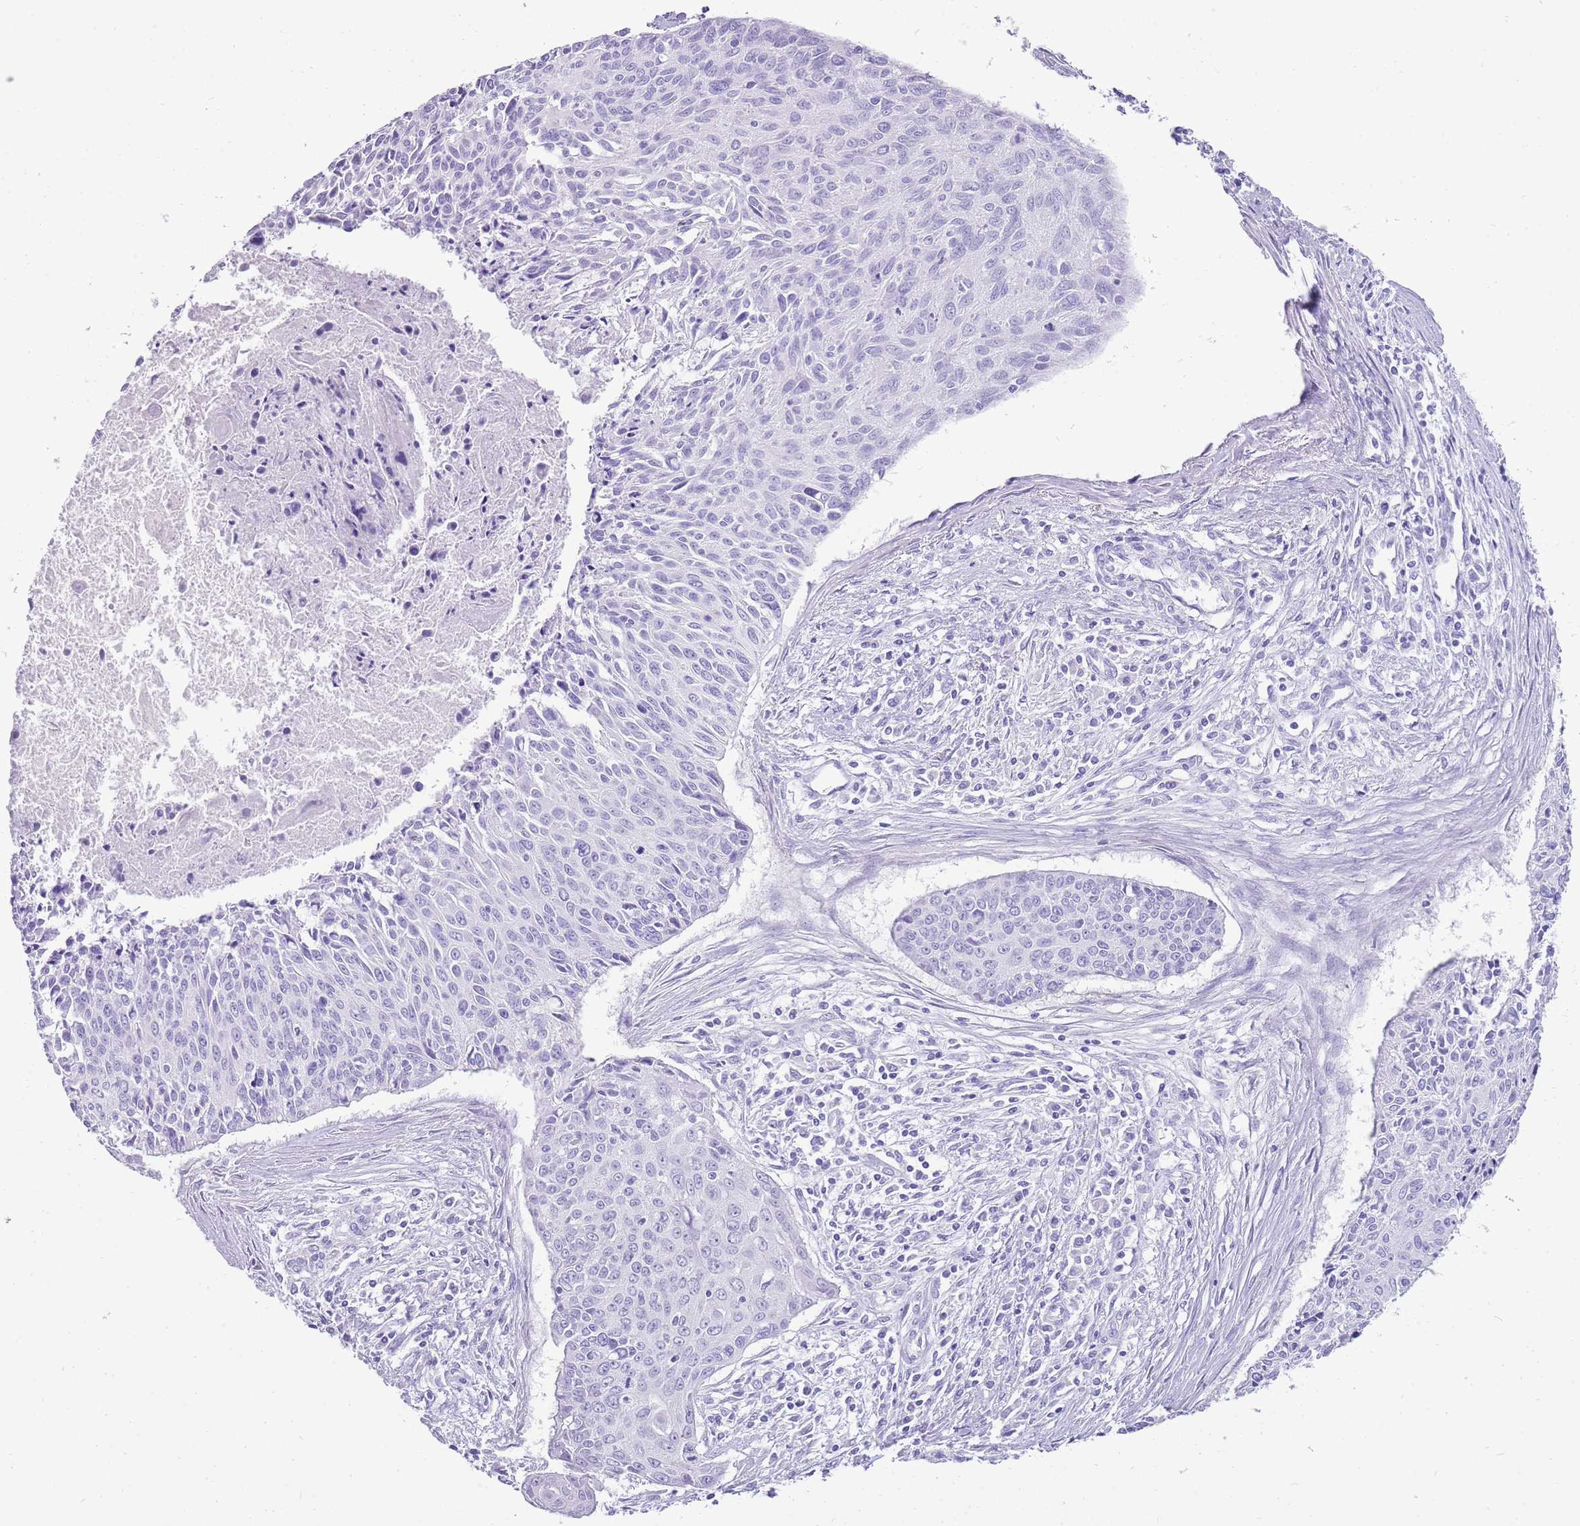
{"staining": {"intensity": "negative", "quantity": "none", "location": "none"}, "tissue": "cervical cancer", "cell_type": "Tumor cells", "image_type": "cancer", "snomed": [{"axis": "morphology", "description": "Squamous cell carcinoma, NOS"}, {"axis": "topography", "description": "Cervix"}], "caption": "Cervical cancer was stained to show a protein in brown. There is no significant expression in tumor cells.", "gene": "NBPF3", "patient": {"sex": "female", "age": 55}}